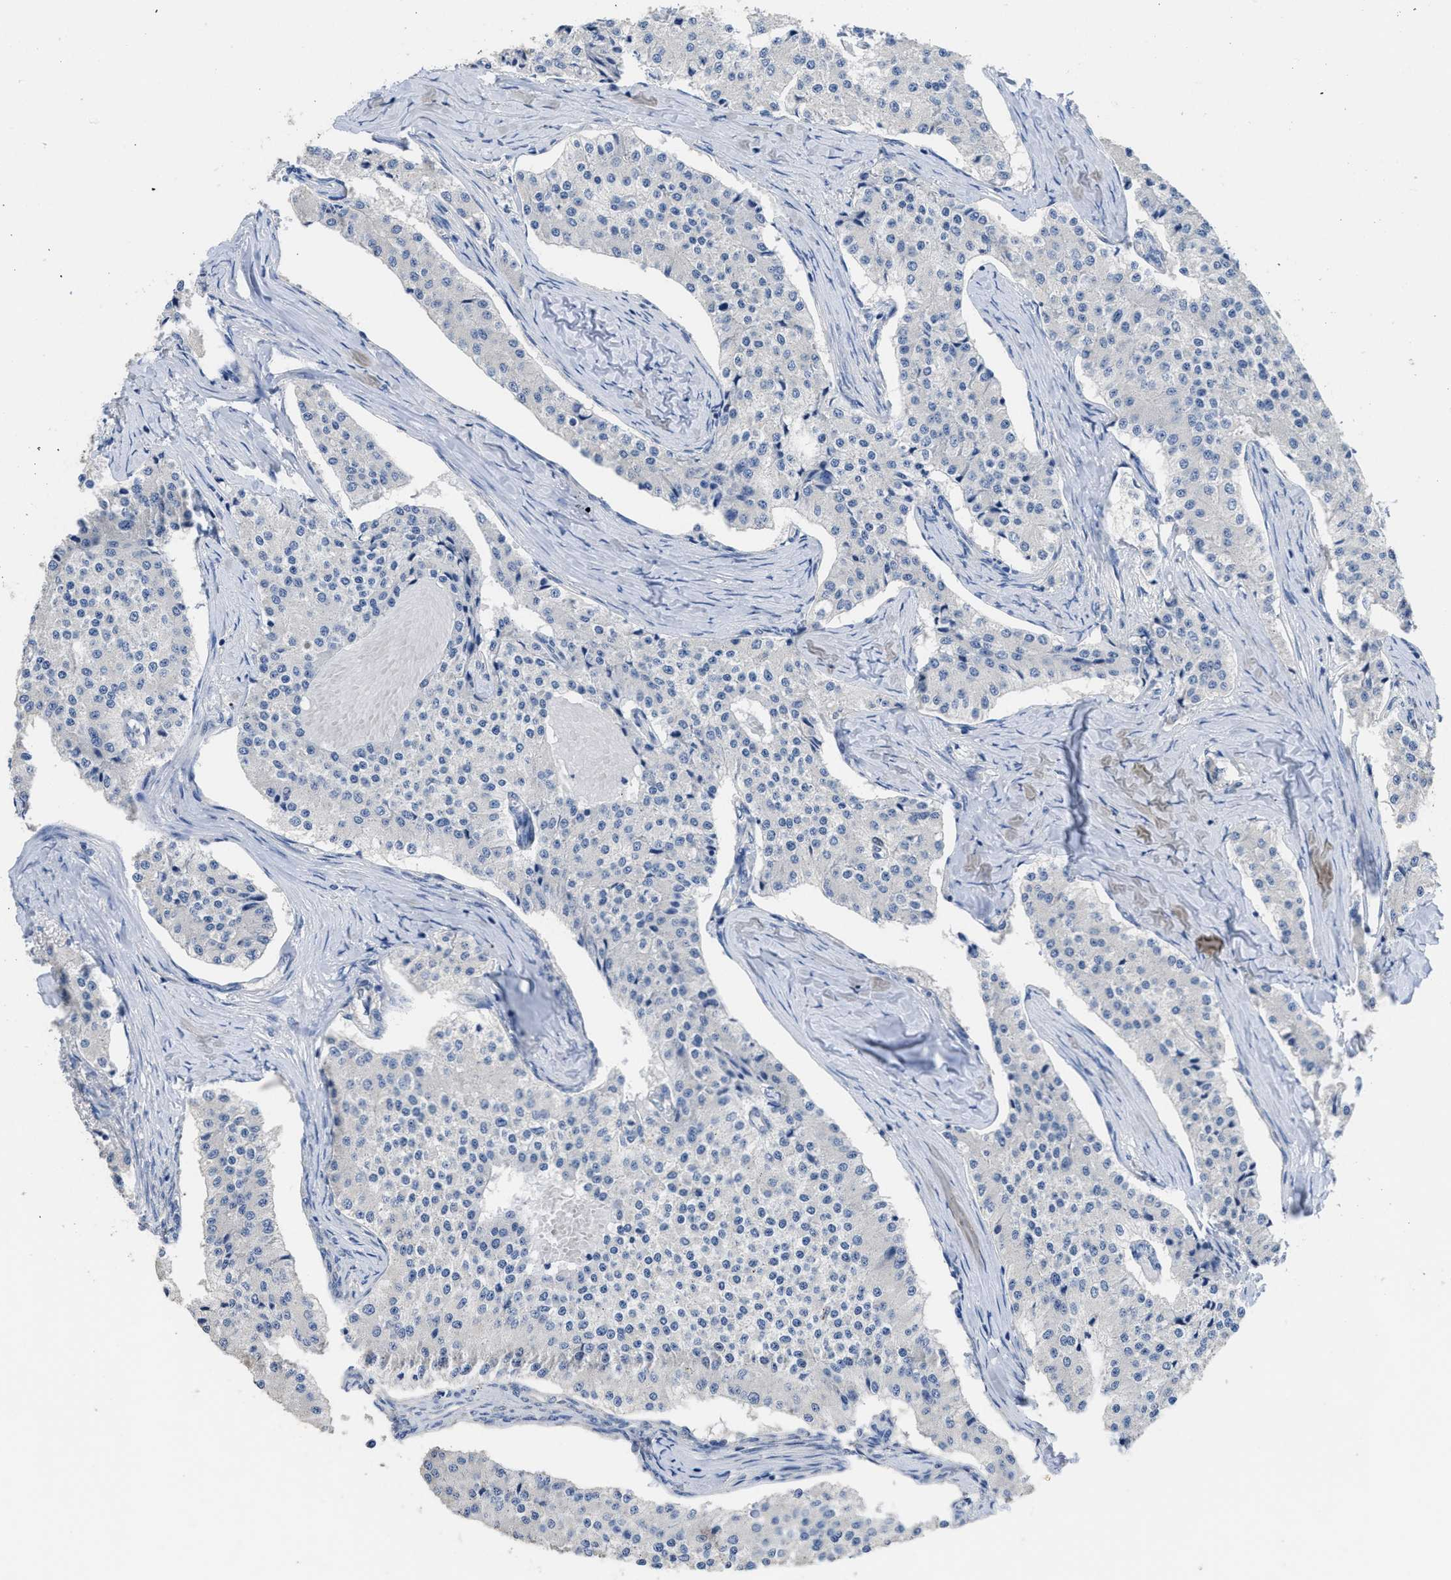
{"staining": {"intensity": "negative", "quantity": "none", "location": "none"}, "tissue": "carcinoid", "cell_type": "Tumor cells", "image_type": "cancer", "snomed": [{"axis": "morphology", "description": "Carcinoid, malignant, NOS"}, {"axis": "topography", "description": "Colon"}], "caption": "This is an immunohistochemistry (IHC) micrograph of malignant carcinoid. There is no staining in tumor cells.", "gene": "CA9", "patient": {"sex": "female", "age": 52}}